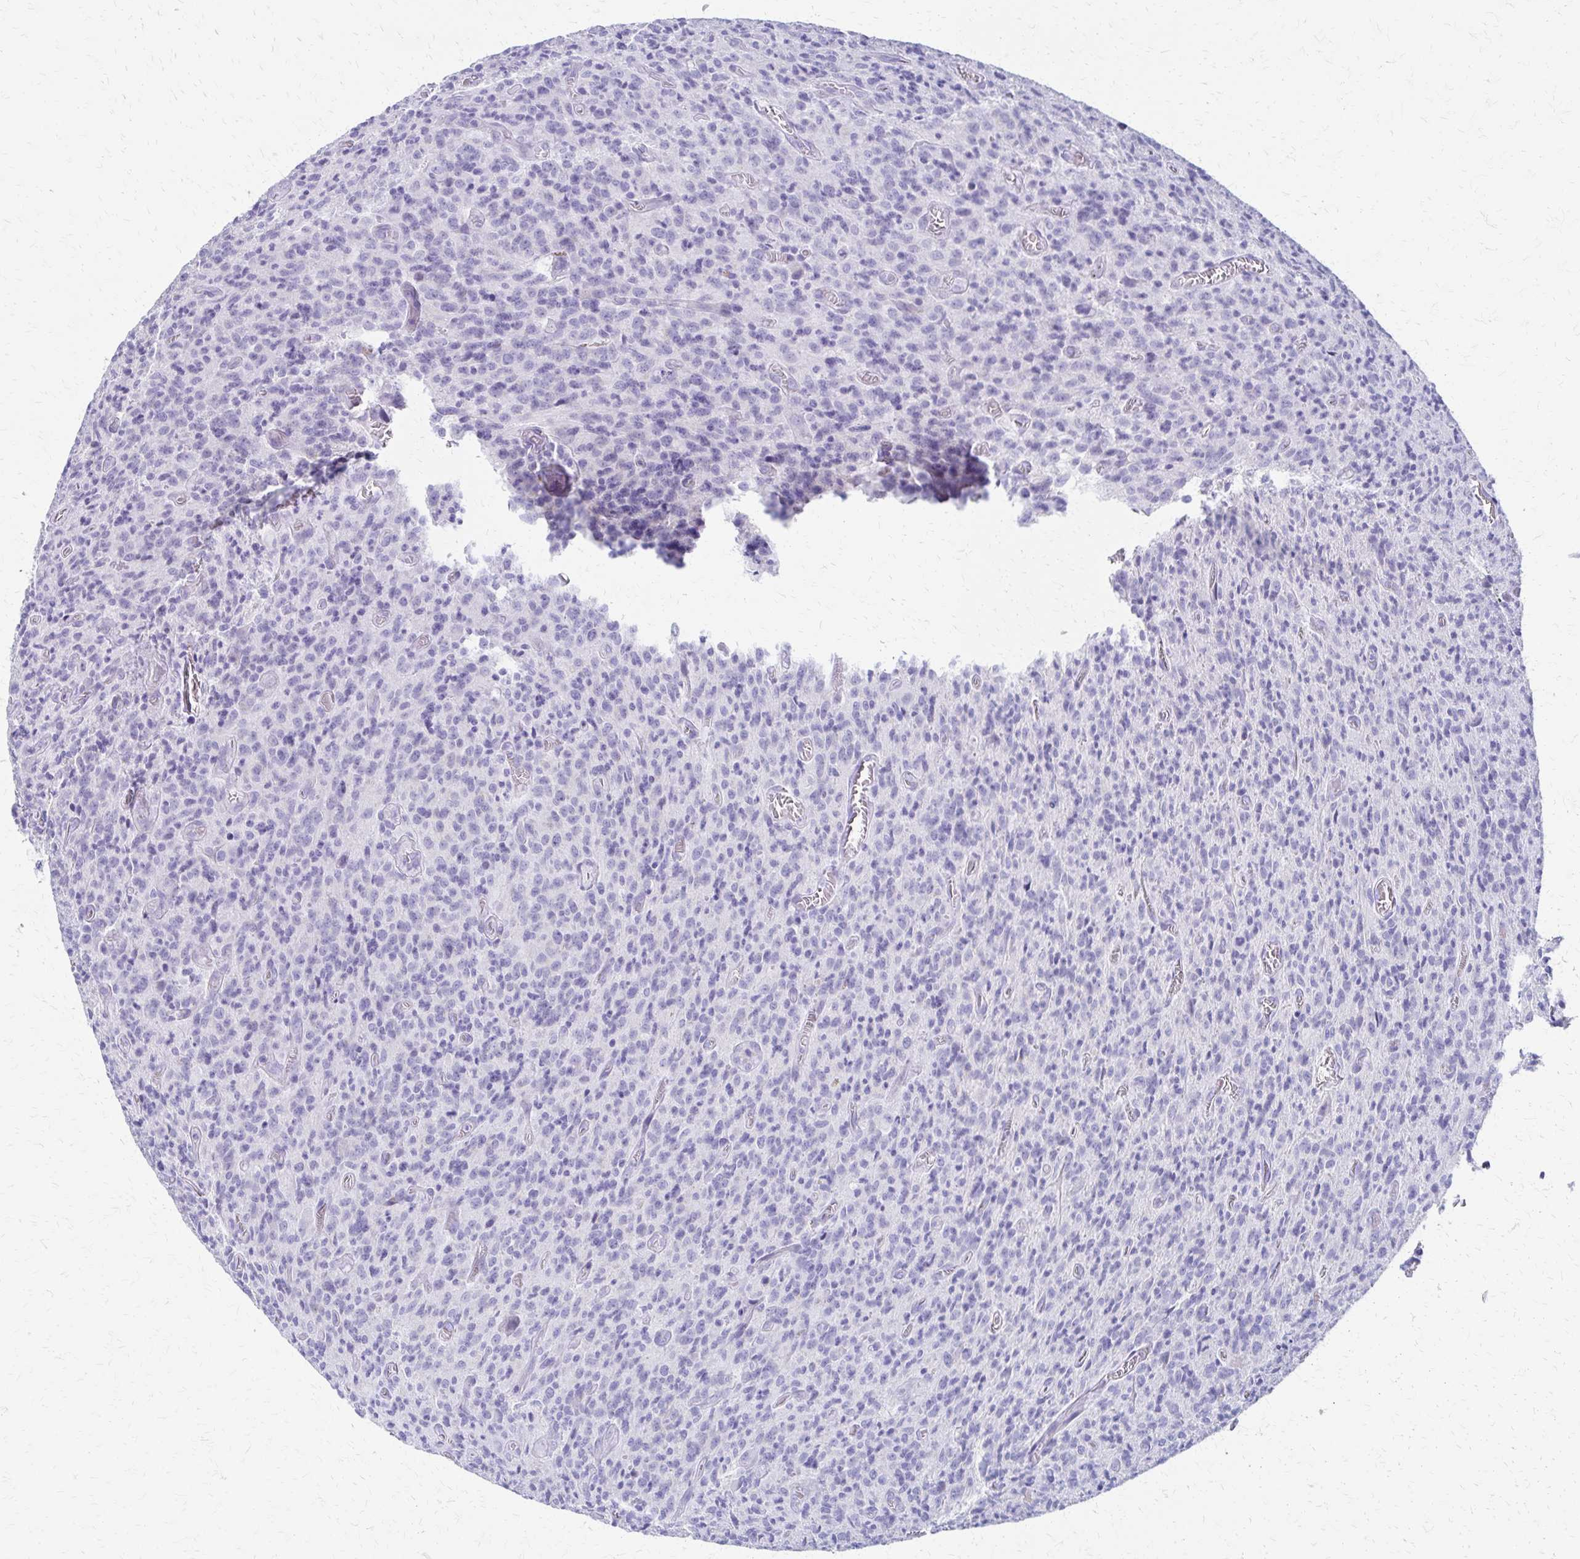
{"staining": {"intensity": "negative", "quantity": "none", "location": "none"}, "tissue": "glioma", "cell_type": "Tumor cells", "image_type": "cancer", "snomed": [{"axis": "morphology", "description": "Glioma, malignant, High grade"}, {"axis": "topography", "description": "Brain"}], "caption": "Immunohistochemical staining of human malignant glioma (high-grade) shows no significant staining in tumor cells.", "gene": "ZSCAN5B", "patient": {"sex": "male", "age": 76}}